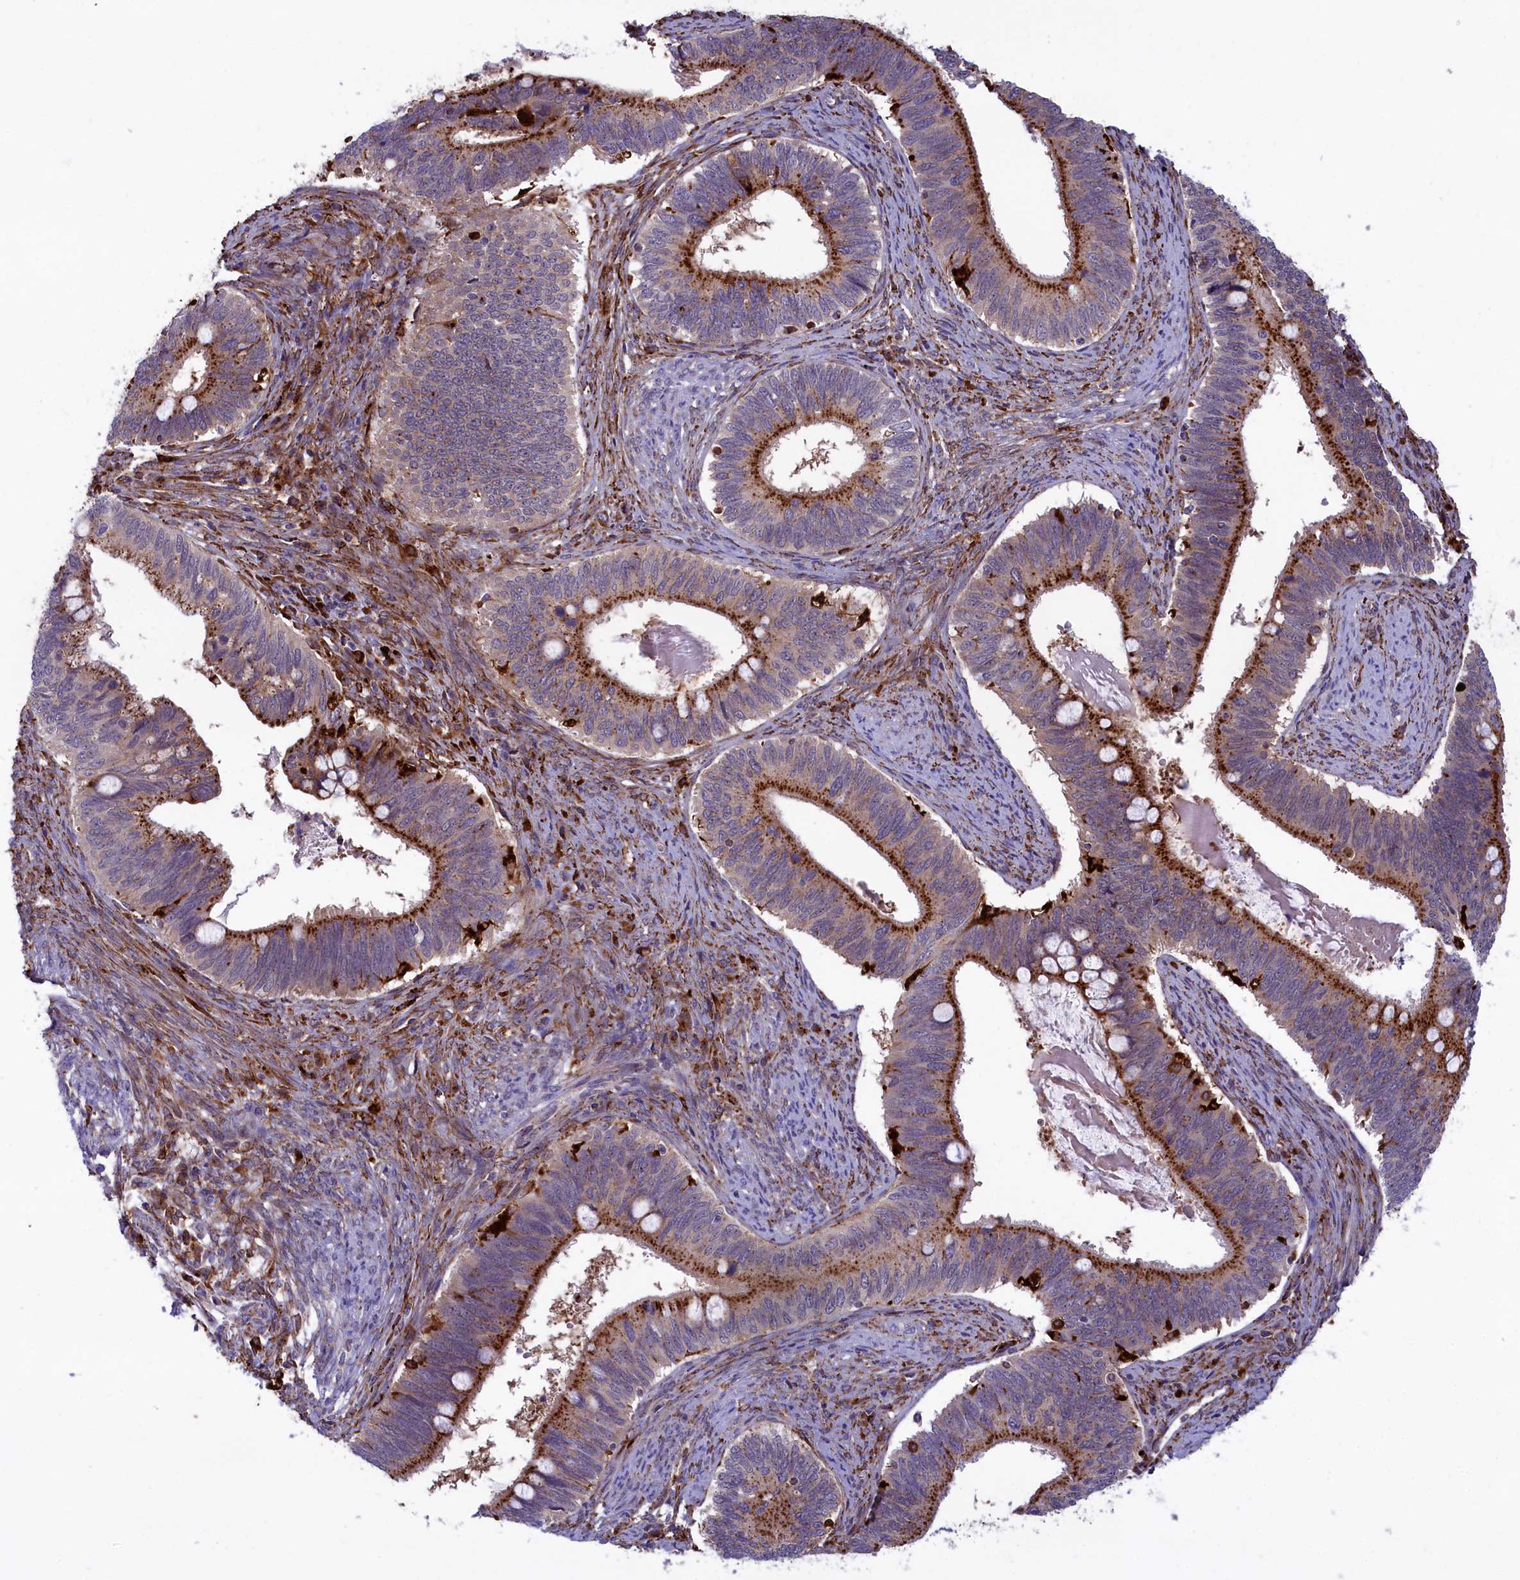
{"staining": {"intensity": "strong", "quantity": "25%-75%", "location": "cytoplasmic/membranous"}, "tissue": "cervical cancer", "cell_type": "Tumor cells", "image_type": "cancer", "snomed": [{"axis": "morphology", "description": "Adenocarcinoma, NOS"}, {"axis": "topography", "description": "Cervix"}], "caption": "There is high levels of strong cytoplasmic/membranous positivity in tumor cells of cervical cancer (adenocarcinoma), as demonstrated by immunohistochemical staining (brown color).", "gene": "MAN2B1", "patient": {"sex": "female", "age": 42}}